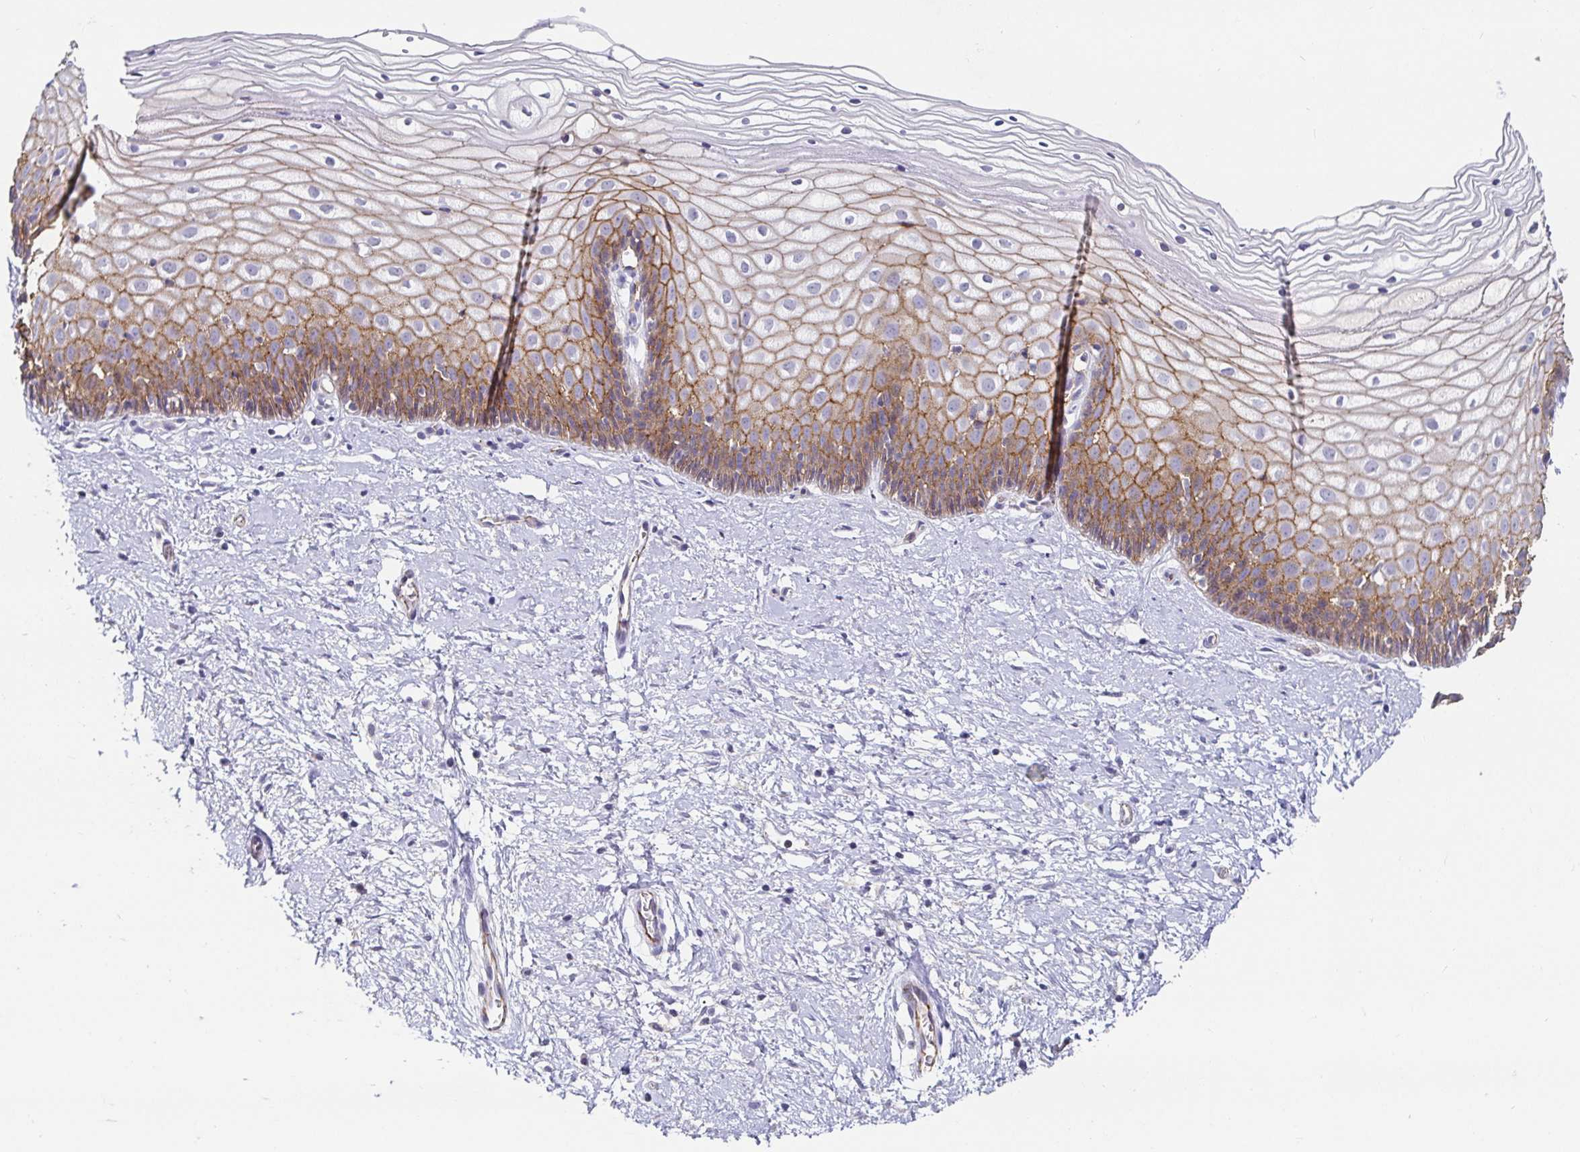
{"staining": {"intensity": "weak", "quantity": "25%-75%", "location": "cytoplasmic/membranous"}, "tissue": "cervix", "cell_type": "Glandular cells", "image_type": "normal", "snomed": [{"axis": "morphology", "description": "Normal tissue, NOS"}, {"axis": "topography", "description": "Cervix"}], "caption": "Normal cervix demonstrates weak cytoplasmic/membranous positivity in about 25%-75% of glandular cells, visualized by immunohistochemistry. The protein of interest is shown in brown color, while the nuclei are stained blue.", "gene": "PIWIL3", "patient": {"sex": "female", "age": 36}}